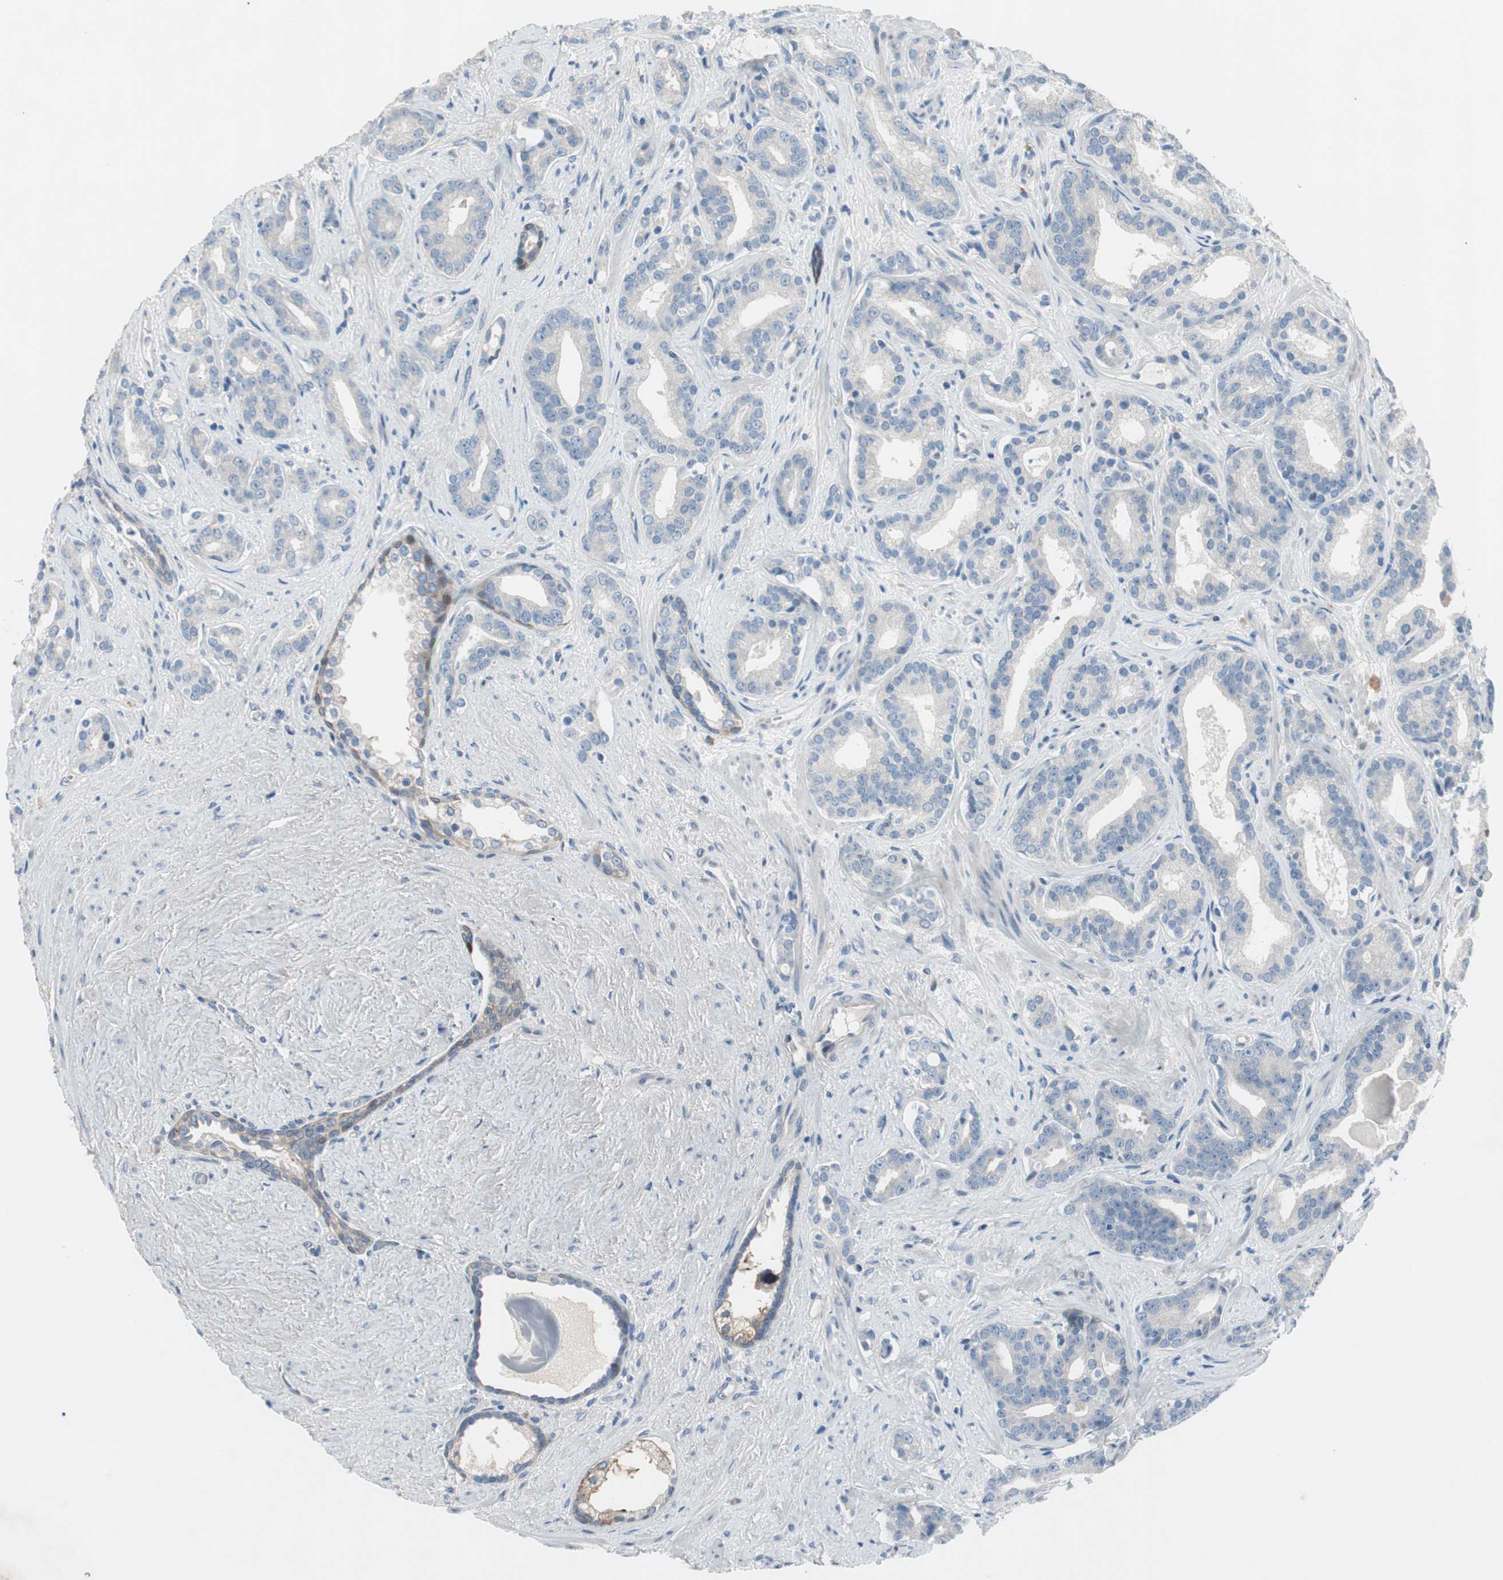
{"staining": {"intensity": "negative", "quantity": "none", "location": "none"}, "tissue": "prostate cancer", "cell_type": "Tumor cells", "image_type": "cancer", "snomed": [{"axis": "morphology", "description": "Adenocarcinoma, Low grade"}, {"axis": "topography", "description": "Prostate"}], "caption": "Tumor cells are negative for brown protein staining in prostate cancer.", "gene": "PRRG4", "patient": {"sex": "male", "age": 63}}